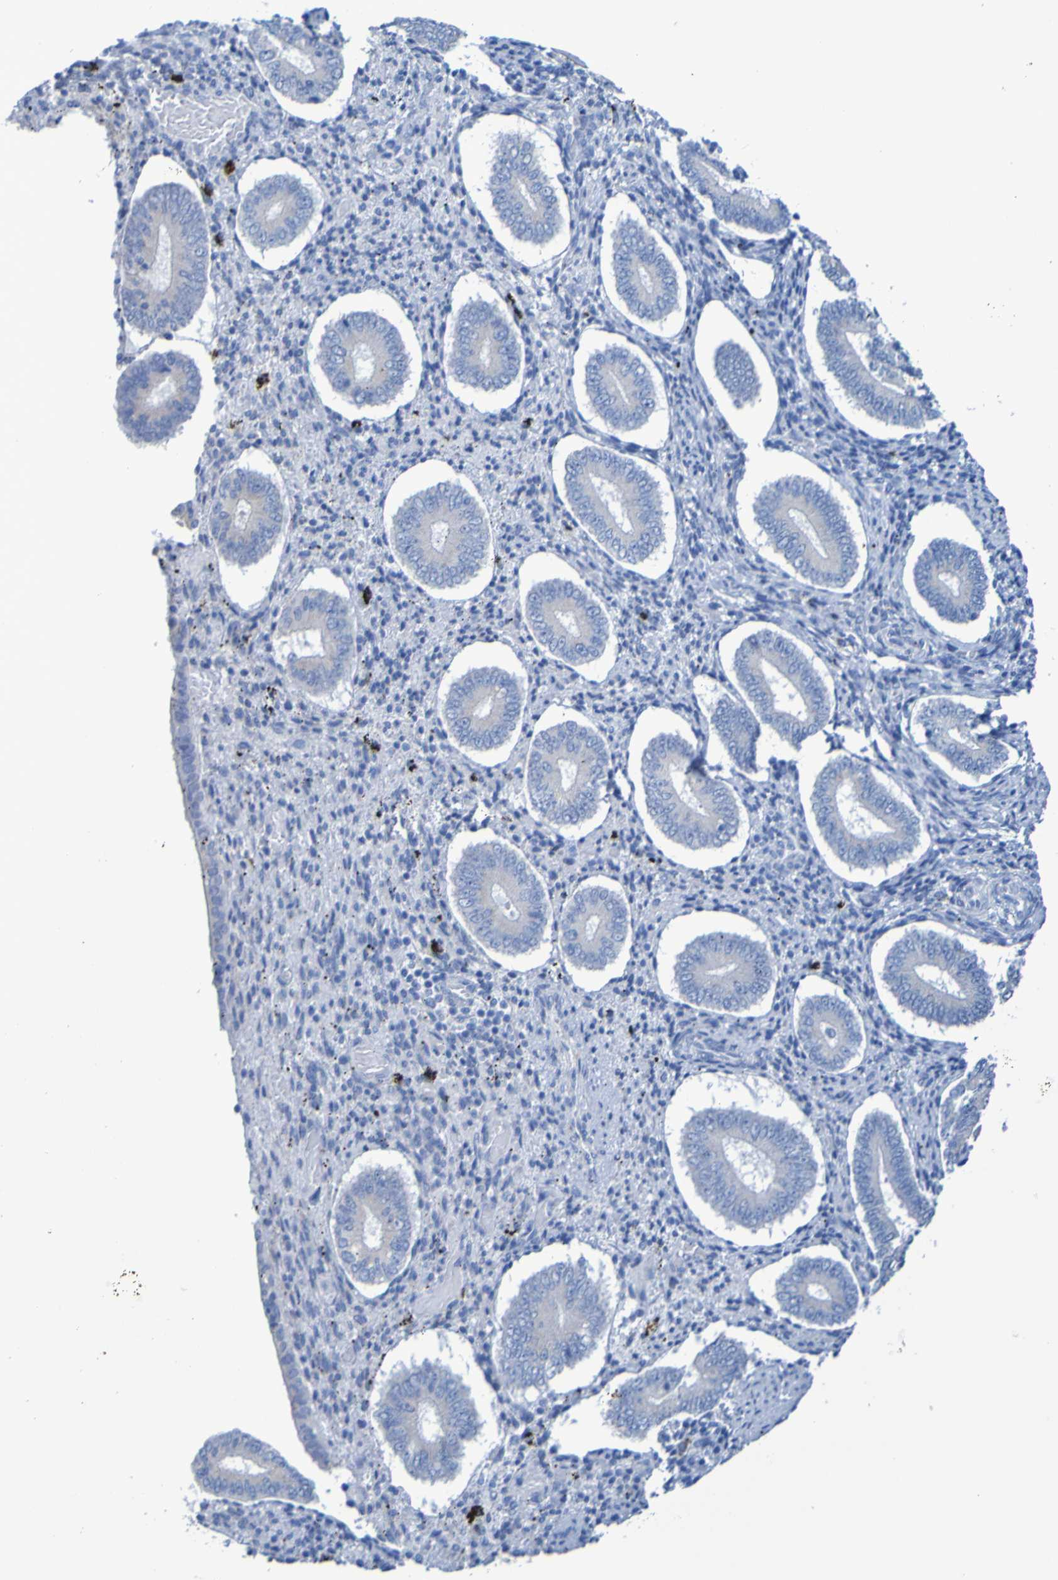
{"staining": {"intensity": "negative", "quantity": "none", "location": "none"}, "tissue": "endometrium", "cell_type": "Cells in endometrial stroma", "image_type": "normal", "snomed": [{"axis": "morphology", "description": "Normal tissue, NOS"}, {"axis": "topography", "description": "Endometrium"}], "caption": "Immunohistochemistry (IHC) histopathology image of unremarkable endometrium: endometrium stained with DAB demonstrates no significant protein staining in cells in endometrial stroma.", "gene": "ACMSD", "patient": {"sex": "female", "age": 42}}